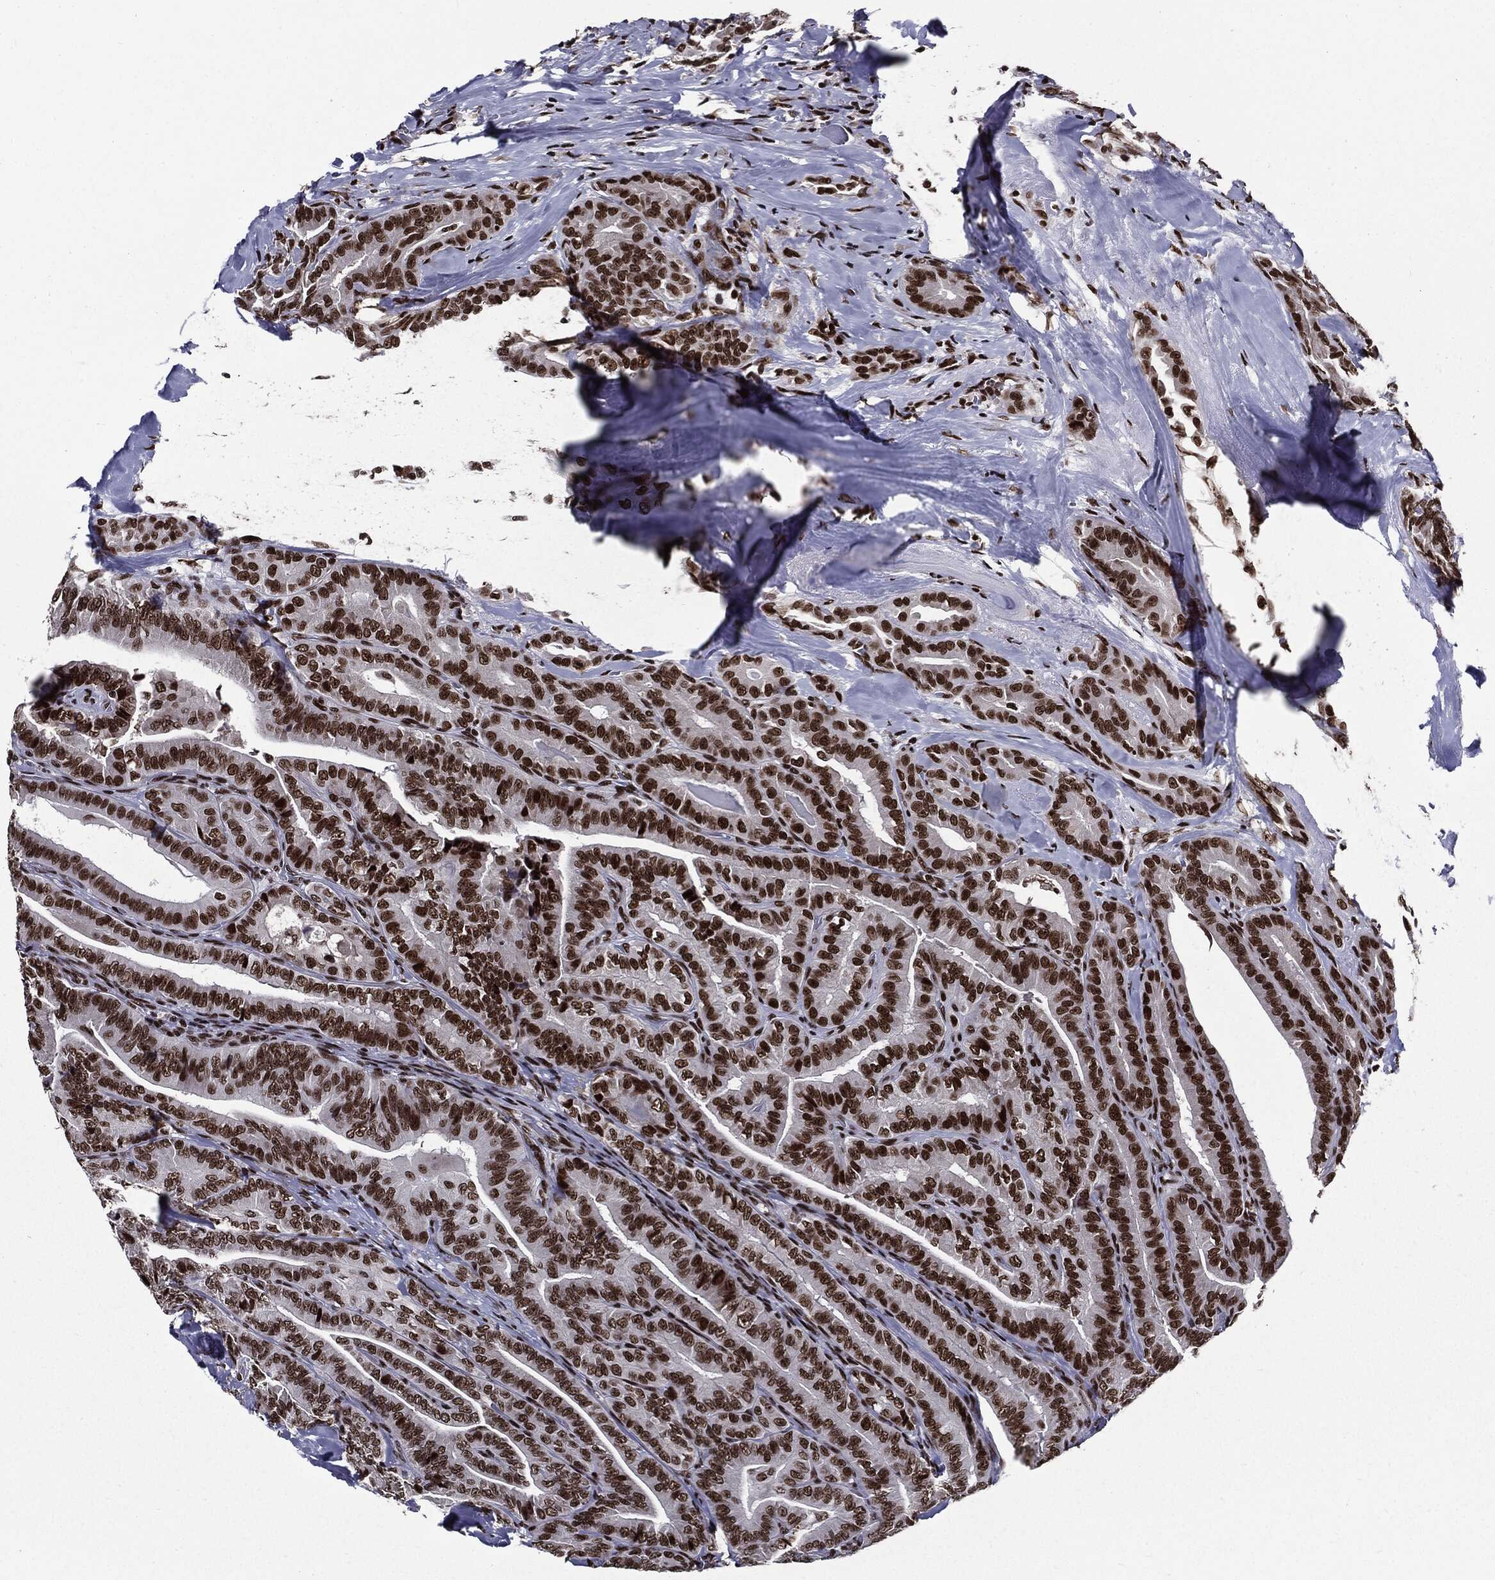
{"staining": {"intensity": "strong", "quantity": ">75%", "location": "nuclear"}, "tissue": "thyroid cancer", "cell_type": "Tumor cells", "image_type": "cancer", "snomed": [{"axis": "morphology", "description": "Papillary adenocarcinoma, NOS"}, {"axis": "topography", "description": "Thyroid gland"}], "caption": "Strong nuclear expression for a protein is seen in about >75% of tumor cells of papillary adenocarcinoma (thyroid) using IHC.", "gene": "ZFP91", "patient": {"sex": "male", "age": 61}}